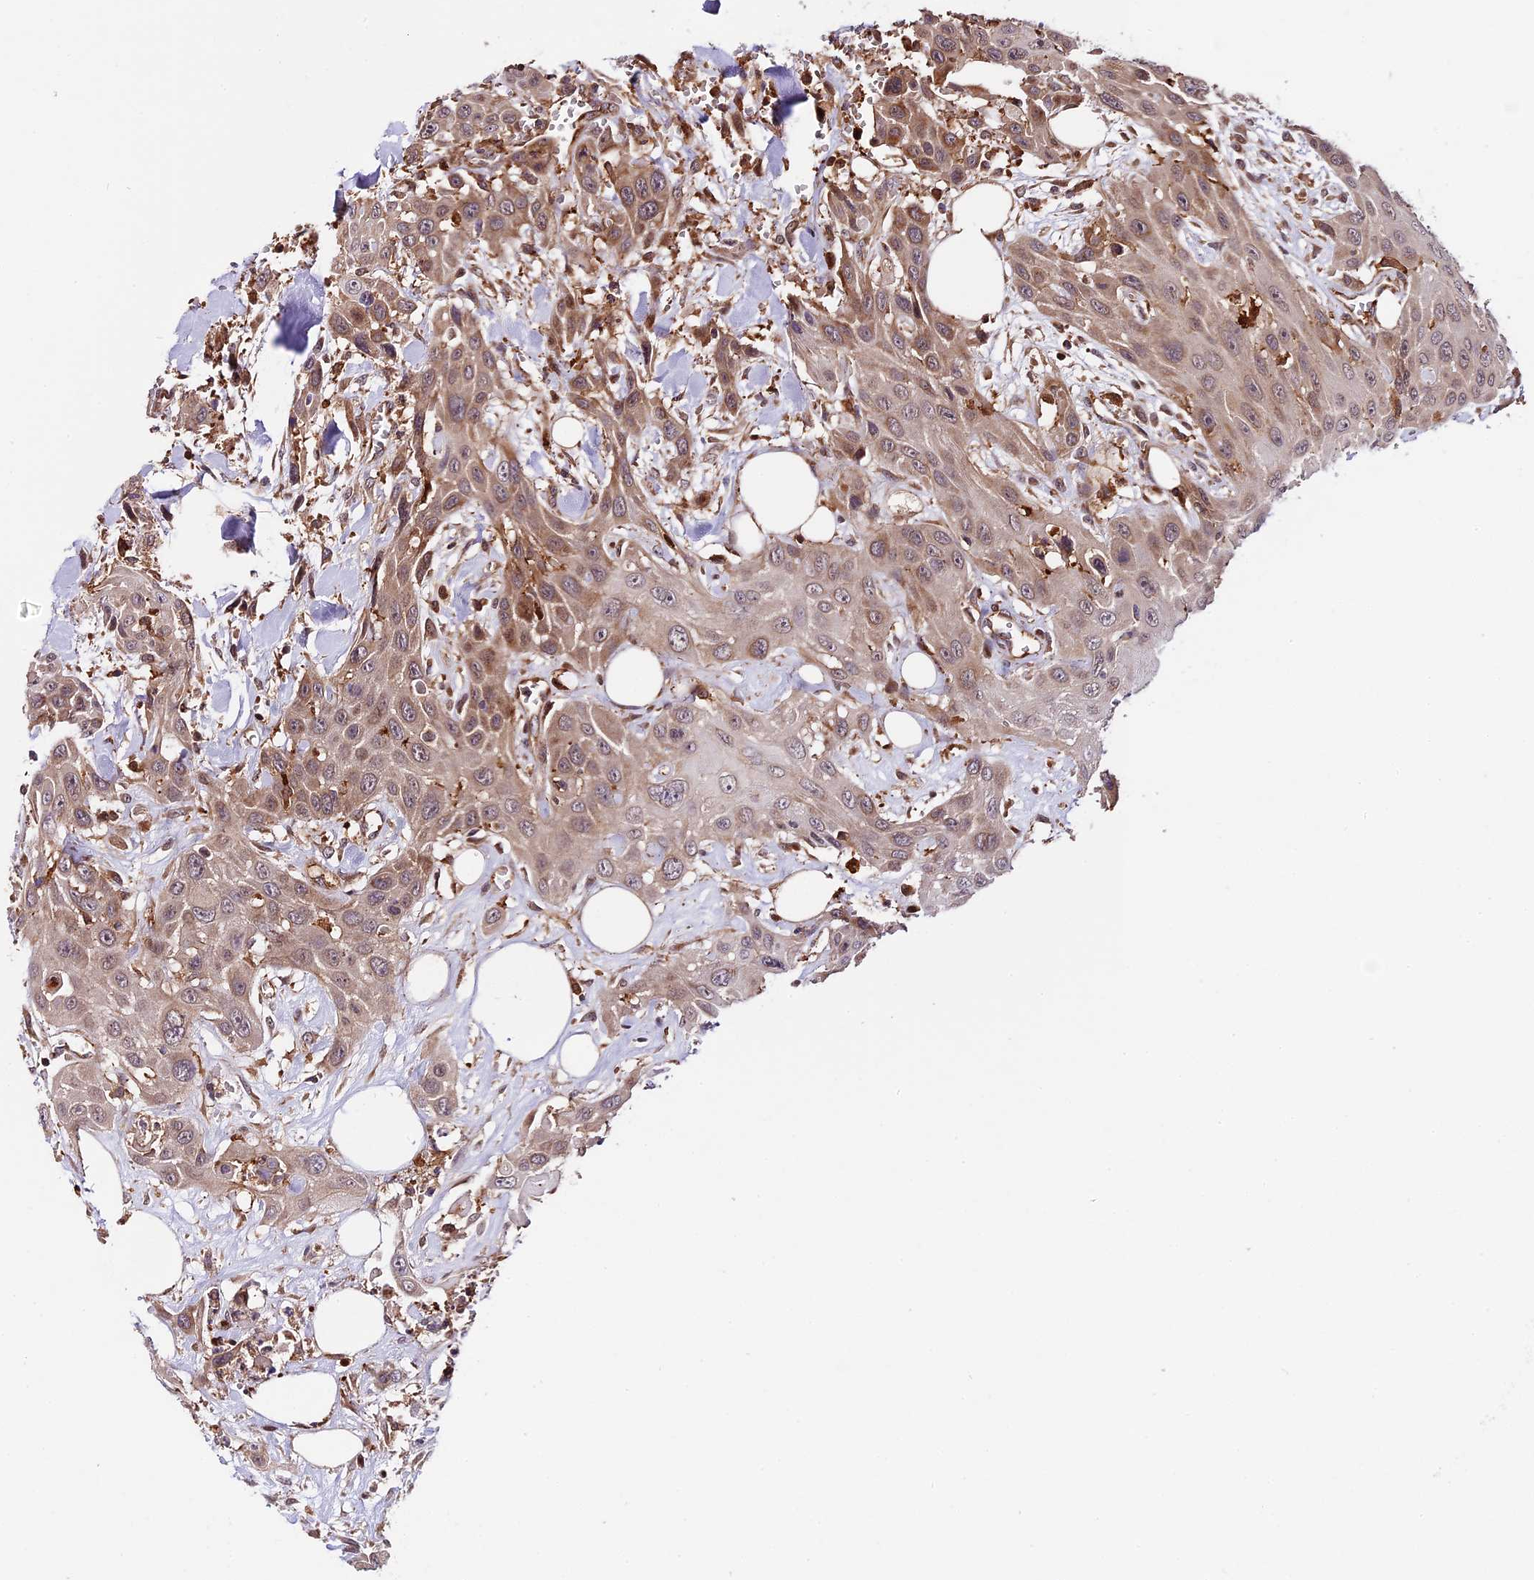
{"staining": {"intensity": "moderate", "quantity": "25%-75%", "location": "cytoplasmic/membranous"}, "tissue": "head and neck cancer", "cell_type": "Tumor cells", "image_type": "cancer", "snomed": [{"axis": "morphology", "description": "Squamous cell carcinoma, NOS"}, {"axis": "topography", "description": "Head-Neck"}], "caption": "Moderate cytoplasmic/membranous protein staining is appreciated in about 25%-75% of tumor cells in head and neck squamous cell carcinoma.", "gene": "HERPUD1", "patient": {"sex": "male", "age": 81}}